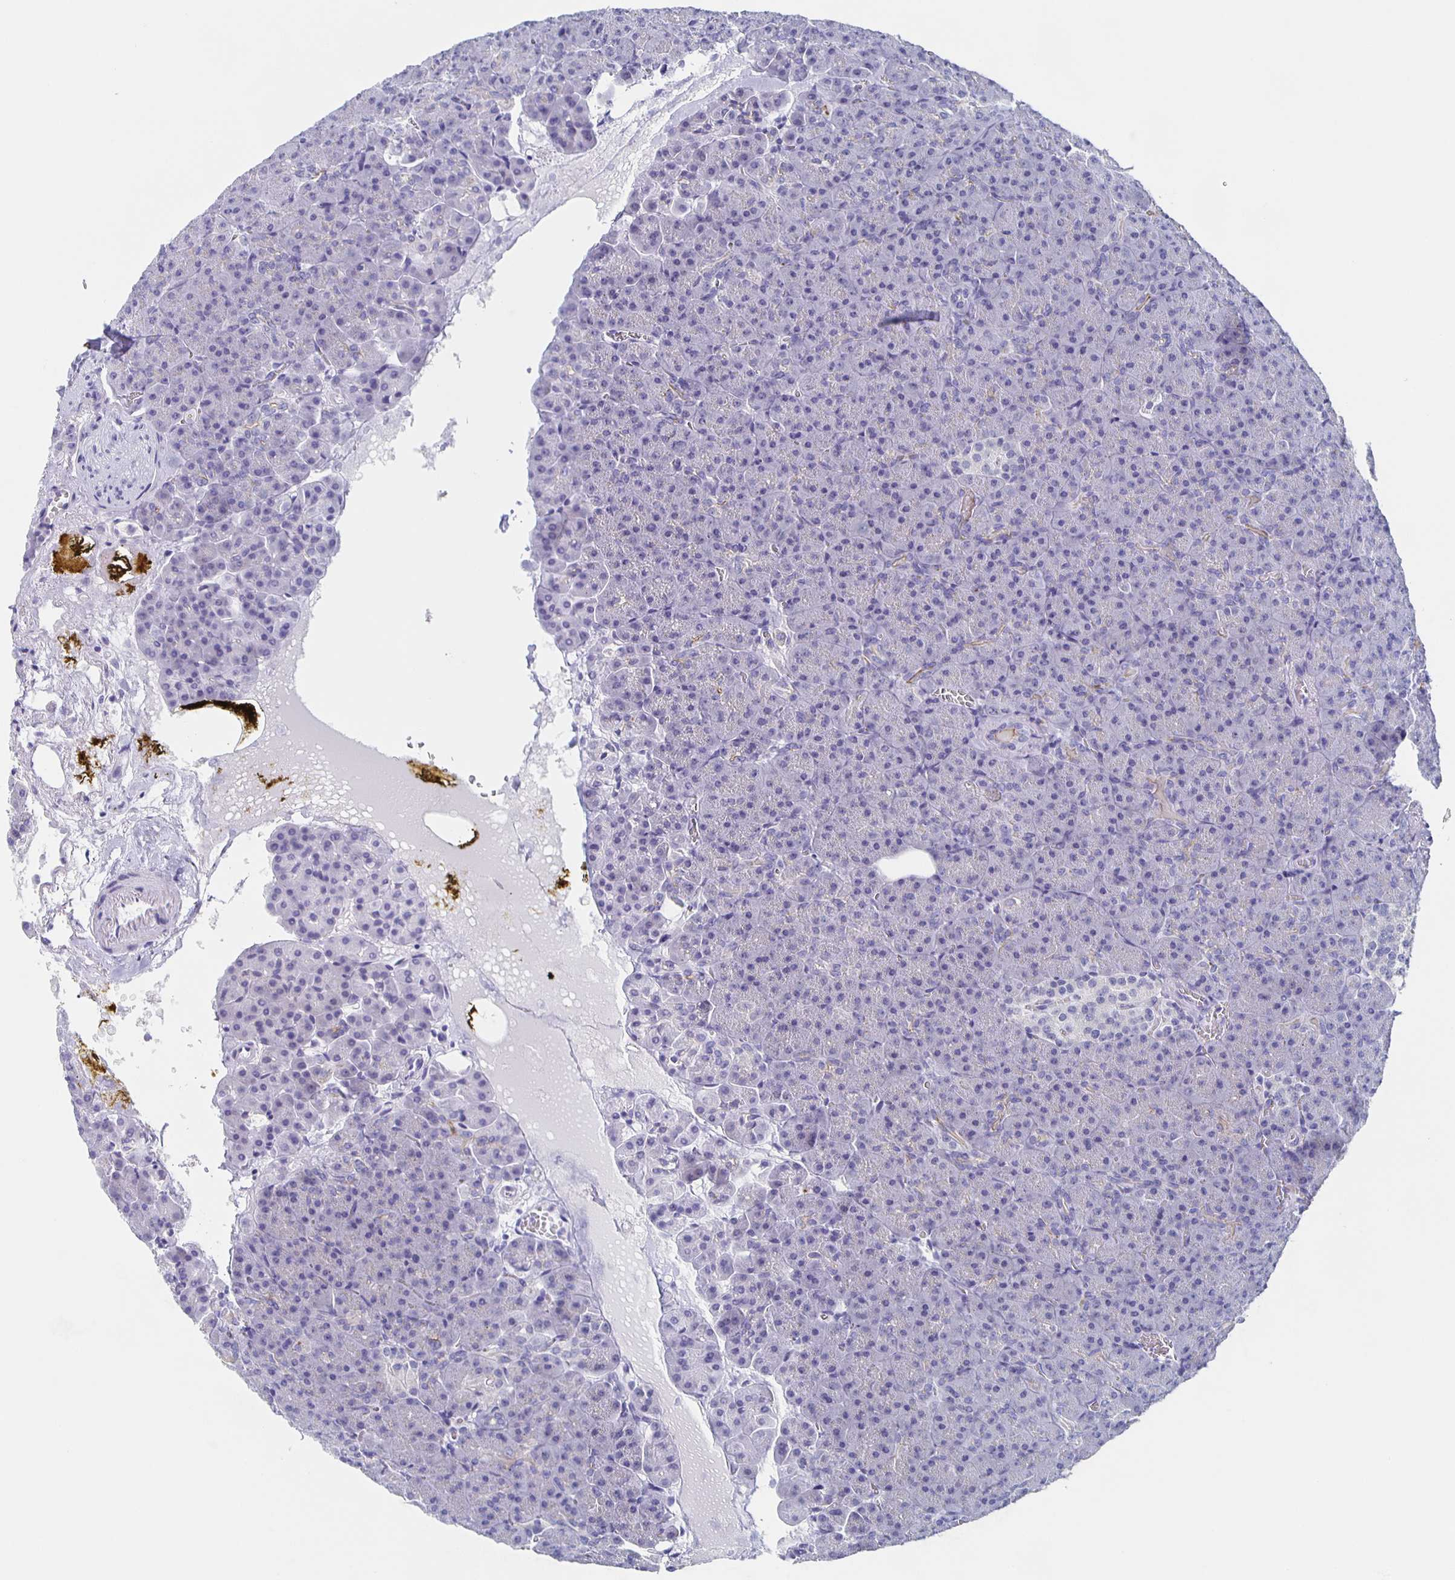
{"staining": {"intensity": "negative", "quantity": "none", "location": "none"}, "tissue": "pancreas", "cell_type": "Exocrine glandular cells", "image_type": "normal", "snomed": [{"axis": "morphology", "description": "Normal tissue, NOS"}, {"axis": "topography", "description": "Pancreas"}], "caption": "High power microscopy histopathology image of an IHC photomicrograph of unremarkable pancreas, revealing no significant positivity in exocrine glandular cells. (DAB immunohistochemistry, high magnification).", "gene": "SLC34A2", "patient": {"sex": "female", "age": 74}}